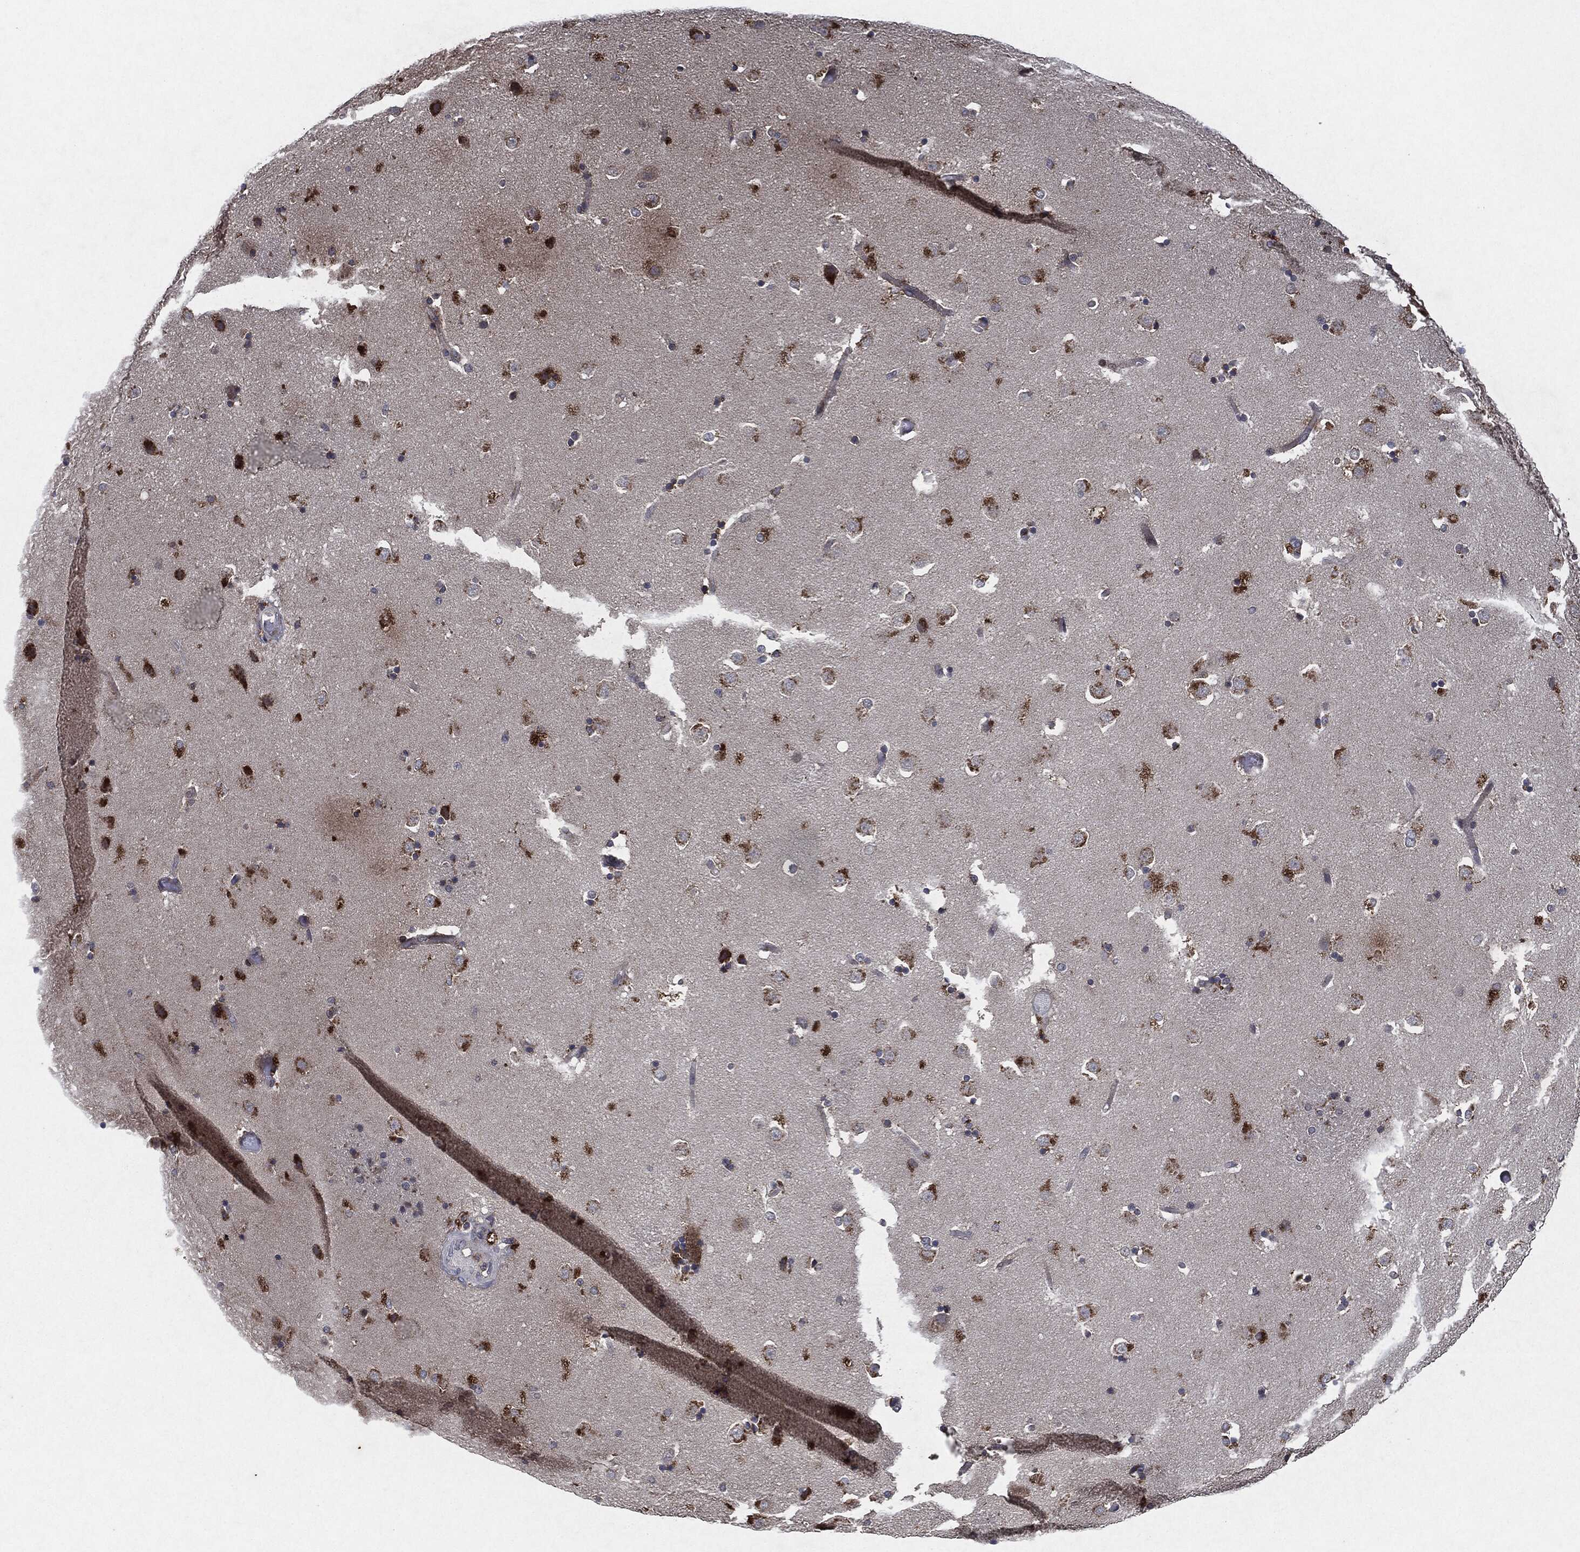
{"staining": {"intensity": "strong", "quantity": "<25%", "location": "cytoplasmic/membranous"}, "tissue": "caudate", "cell_type": "Glial cells", "image_type": "normal", "snomed": [{"axis": "morphology", "description": "Normal tissue, NOS"}, {"axis": "topography", "description": "Lateral ventricle wall"}], "caption": "Human caudate stained with a protein marker demonstrates strong staining in glial cells.", "gene": "SLC31A2", "patient": {"sex": "male", "age": 51}}